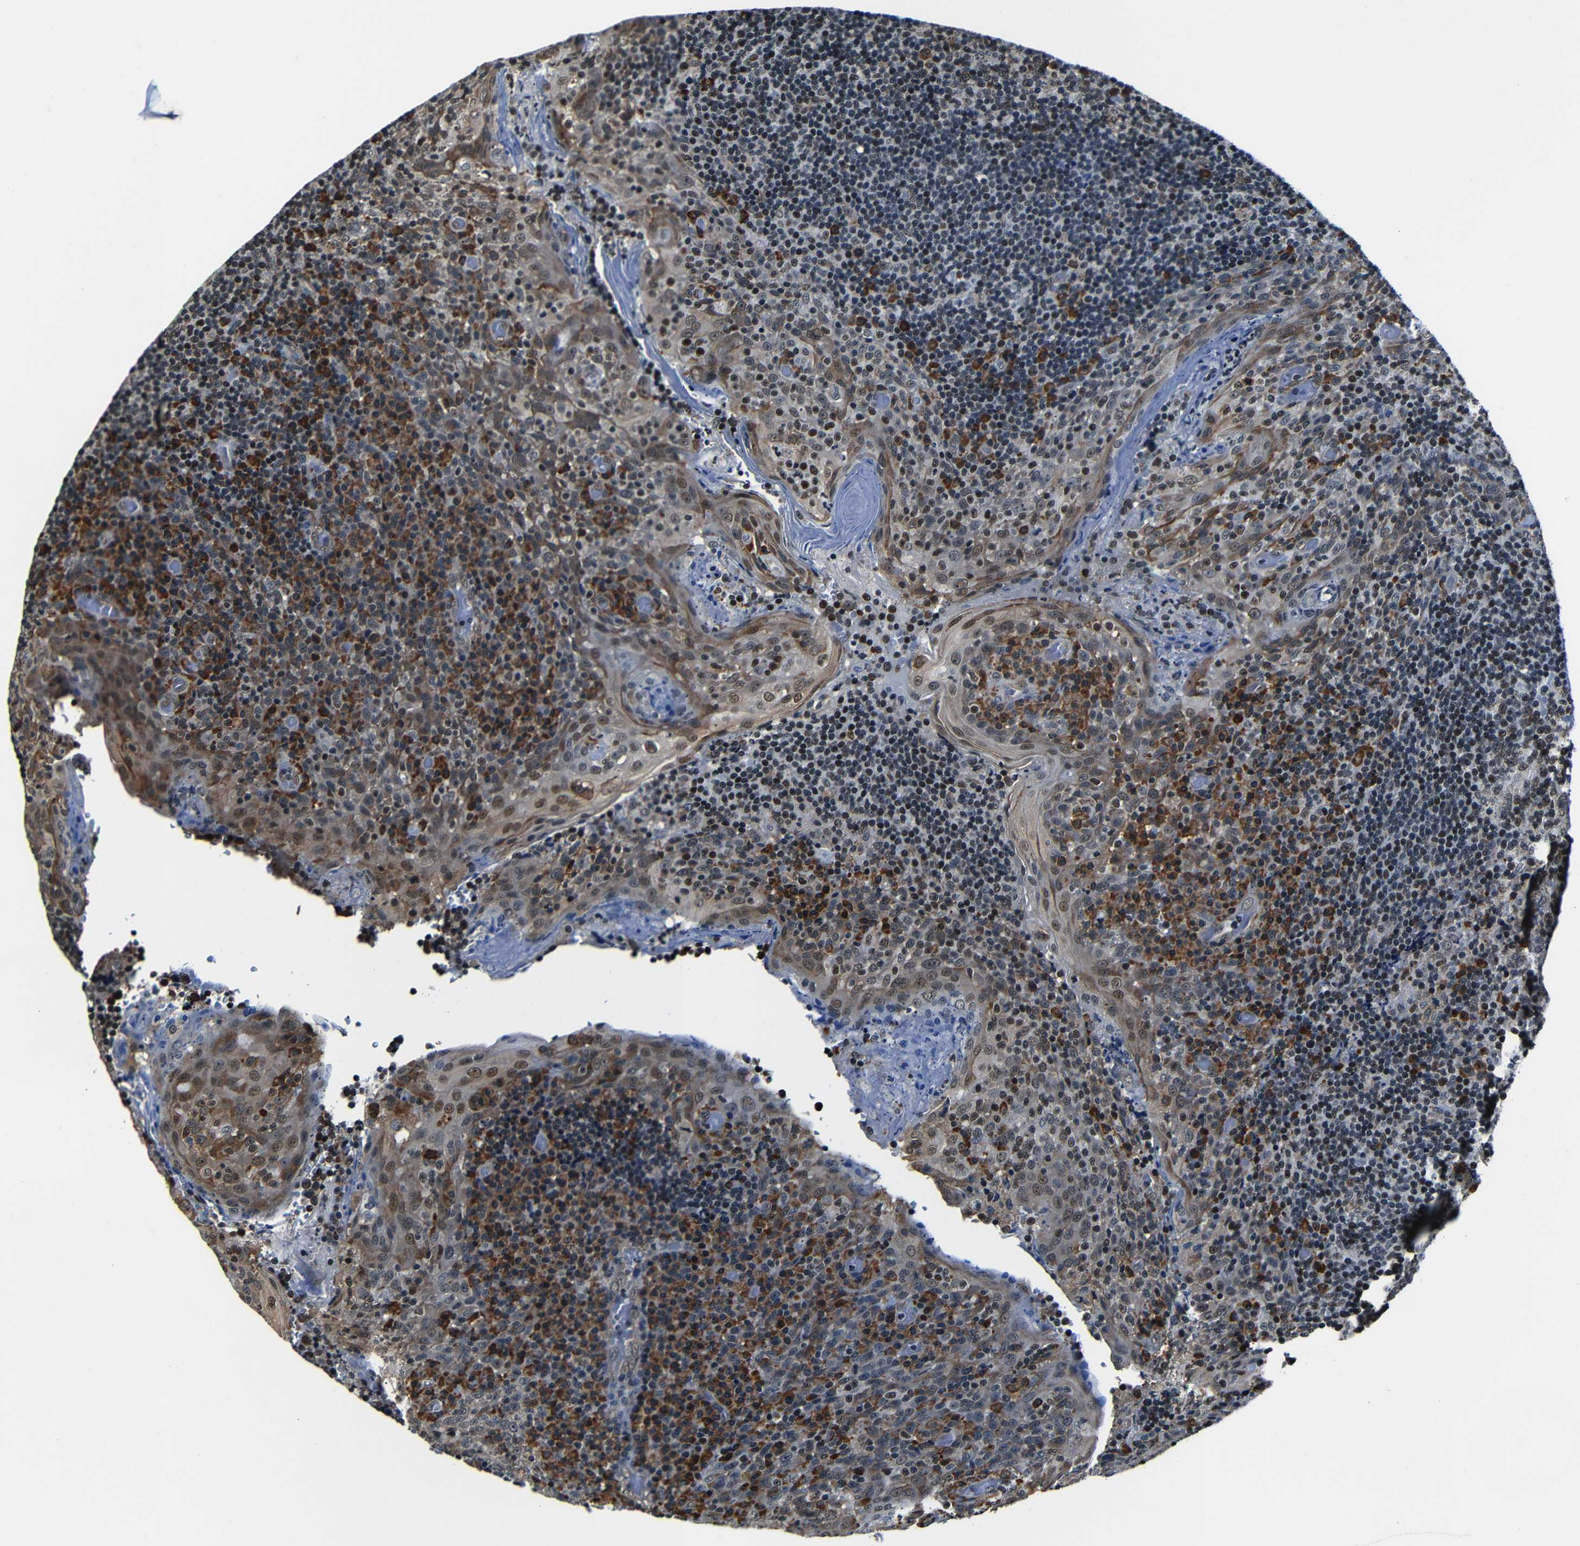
{"staining": {"intensity": "strong", "quantity": "25%-75%", "location": "cytoplasmic/membranous,nuclear"}, "tissue": "tonsil", "cell_type": "Germinal center cells", "image_type": "normal", "snomed": [{"axis": "morphology", "description": "Normal tissue, NOS"}, {"axis": "topography", "description": "Tonsil"}], "caption": "Brown immunohistochemical staining in unremarkable human tonsil demonstrates strong cytoplasmic/membranous,nuclear expression in about 25%-75% of germinal center cells.", "gene": "NCBP3", "patient": {"sex": "male", "age": 17}}